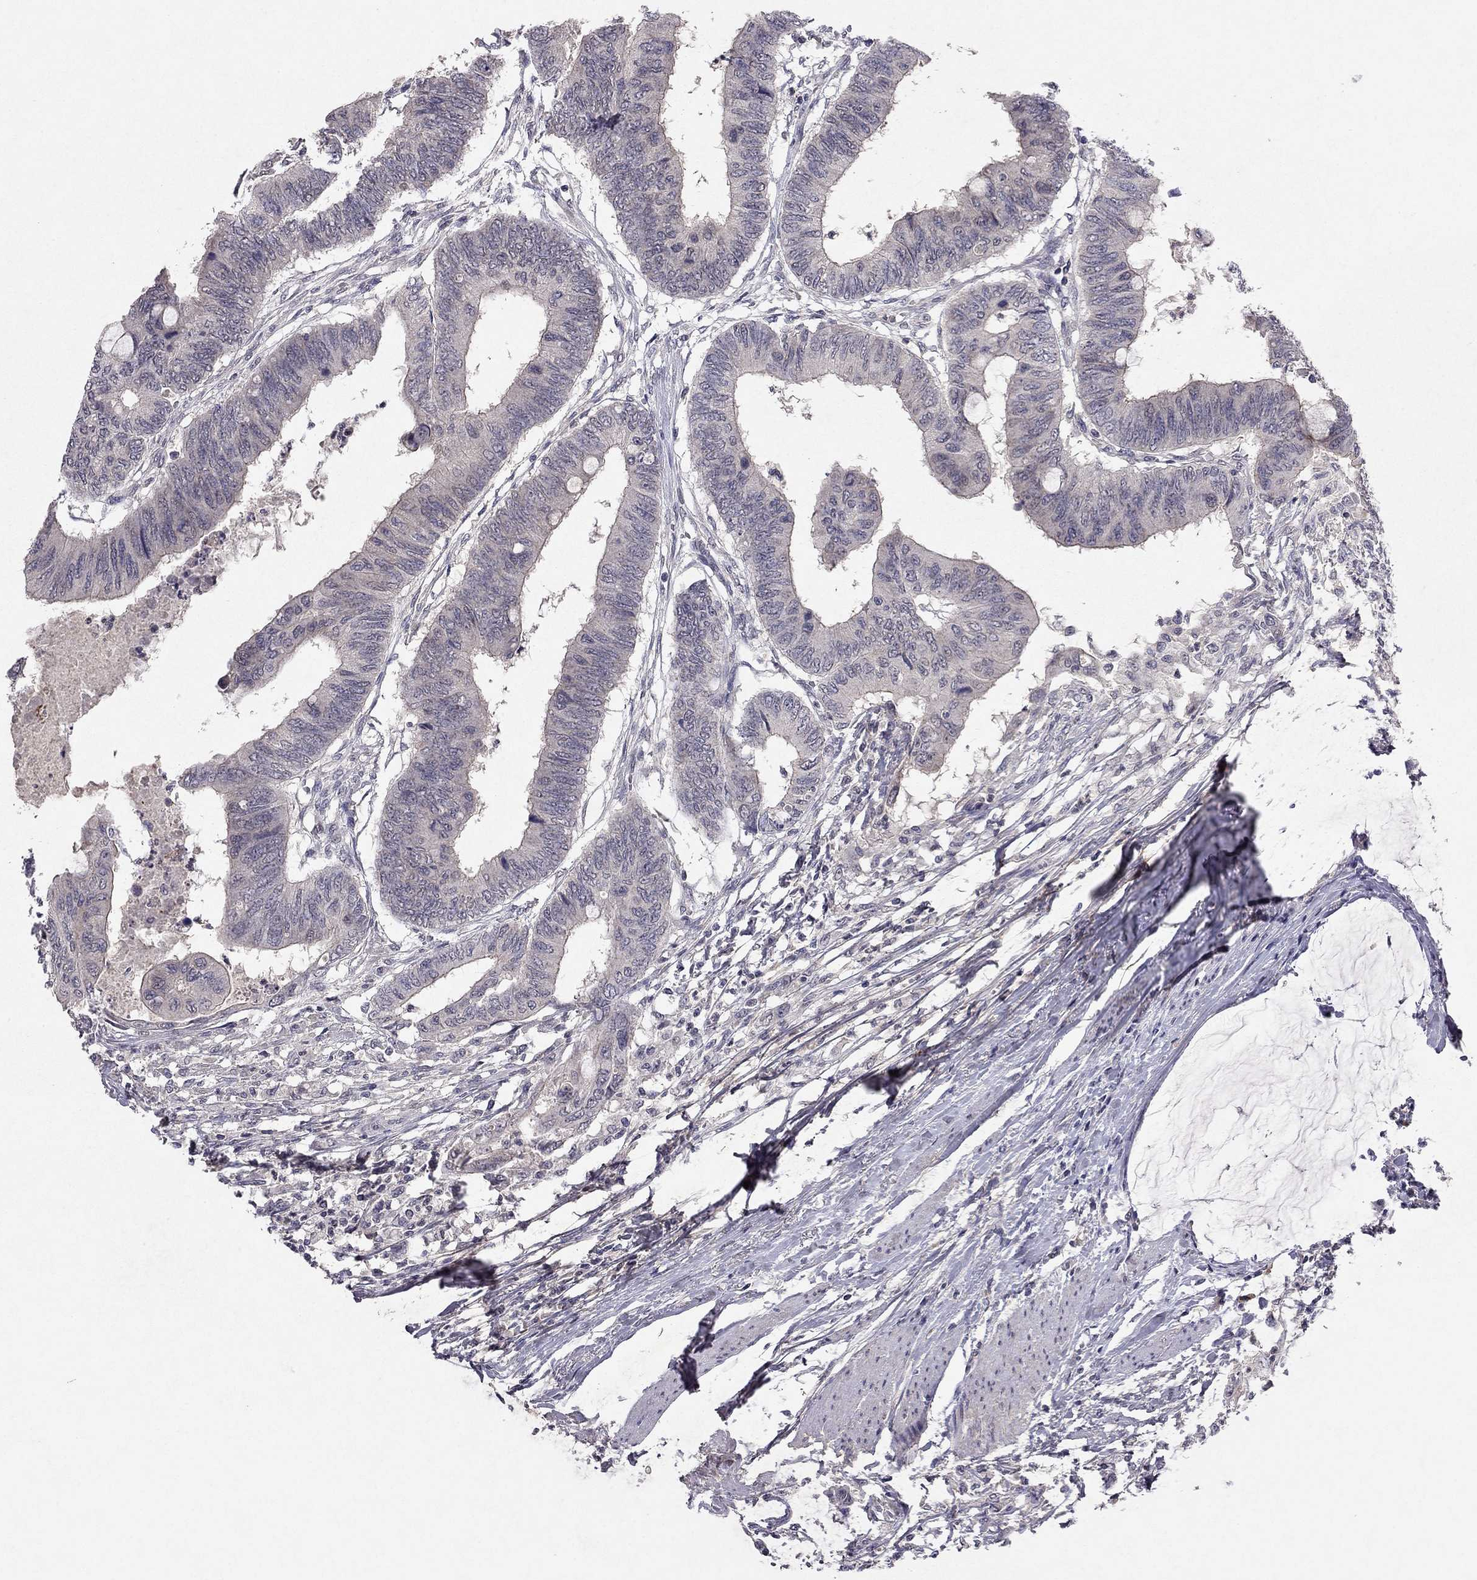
{"staining": {"intensity": "negative", "quantity": "none", "location": "none"}, "tissue": "colorectal cancer", "cell_type": "Tumor cells", "image_type": "cancer", "snomed": [{"axis": "morphology", "description": "Normal tissue, NOS"}, {"axis": "morphology", "description": "Adenocarcinoma, NOS"}, {"axis": "topography", "description": "Rectum"}, {"axis": "topography", "description": "Peripheral nerve tissue"}], "caption": "Image shows no protein staining in tumor cells of colorectal cancer tissue.", "gene": "ESR2", "patient": {"sex": "male", "age": 92}}